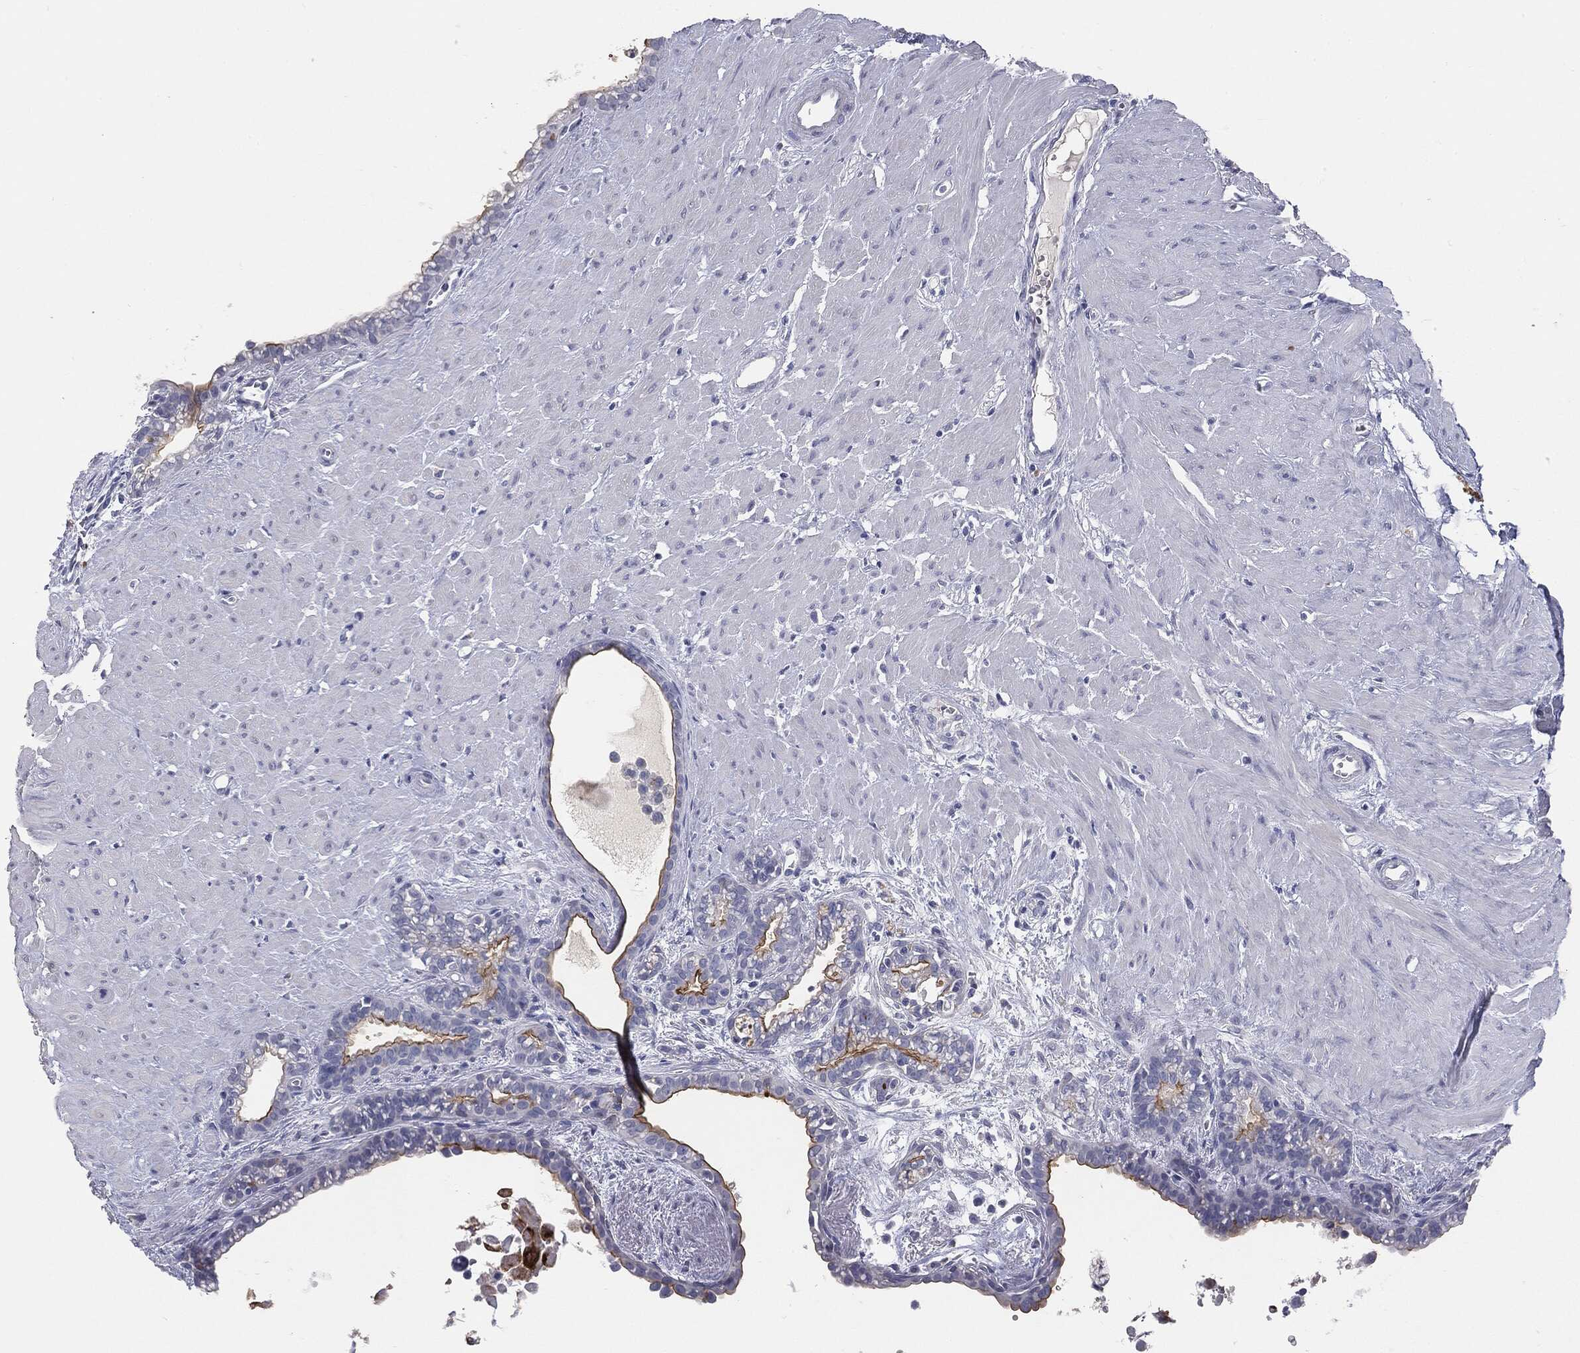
{"staining": {"intensity": "strong", "quantity": "<25%", "location": "cytoplasmic/membranous"}, "tissue": "seminal vesicle", "cell_type": "Glandular cells", "image_type": "normal", "snomed": [{"axis": "morphology", "description": "Normal tissue, NOS"}, {"axis": "morphology", "description": "Urothelial carcinoma, NOS"}, {"axis": "topography", "description": "Urinary bladder"}, {"axis": "topography", "description": "Seminal veicle"}], "caption": "A brown stain highlights strong cytoplasmic/membranous staining of a protein in glandular cells of normal human seminal vesicle. (IHC, brightfield microscopy, high magnification).", "gene": "MUC1", "patient": {"sex": "male", "age": 76}}